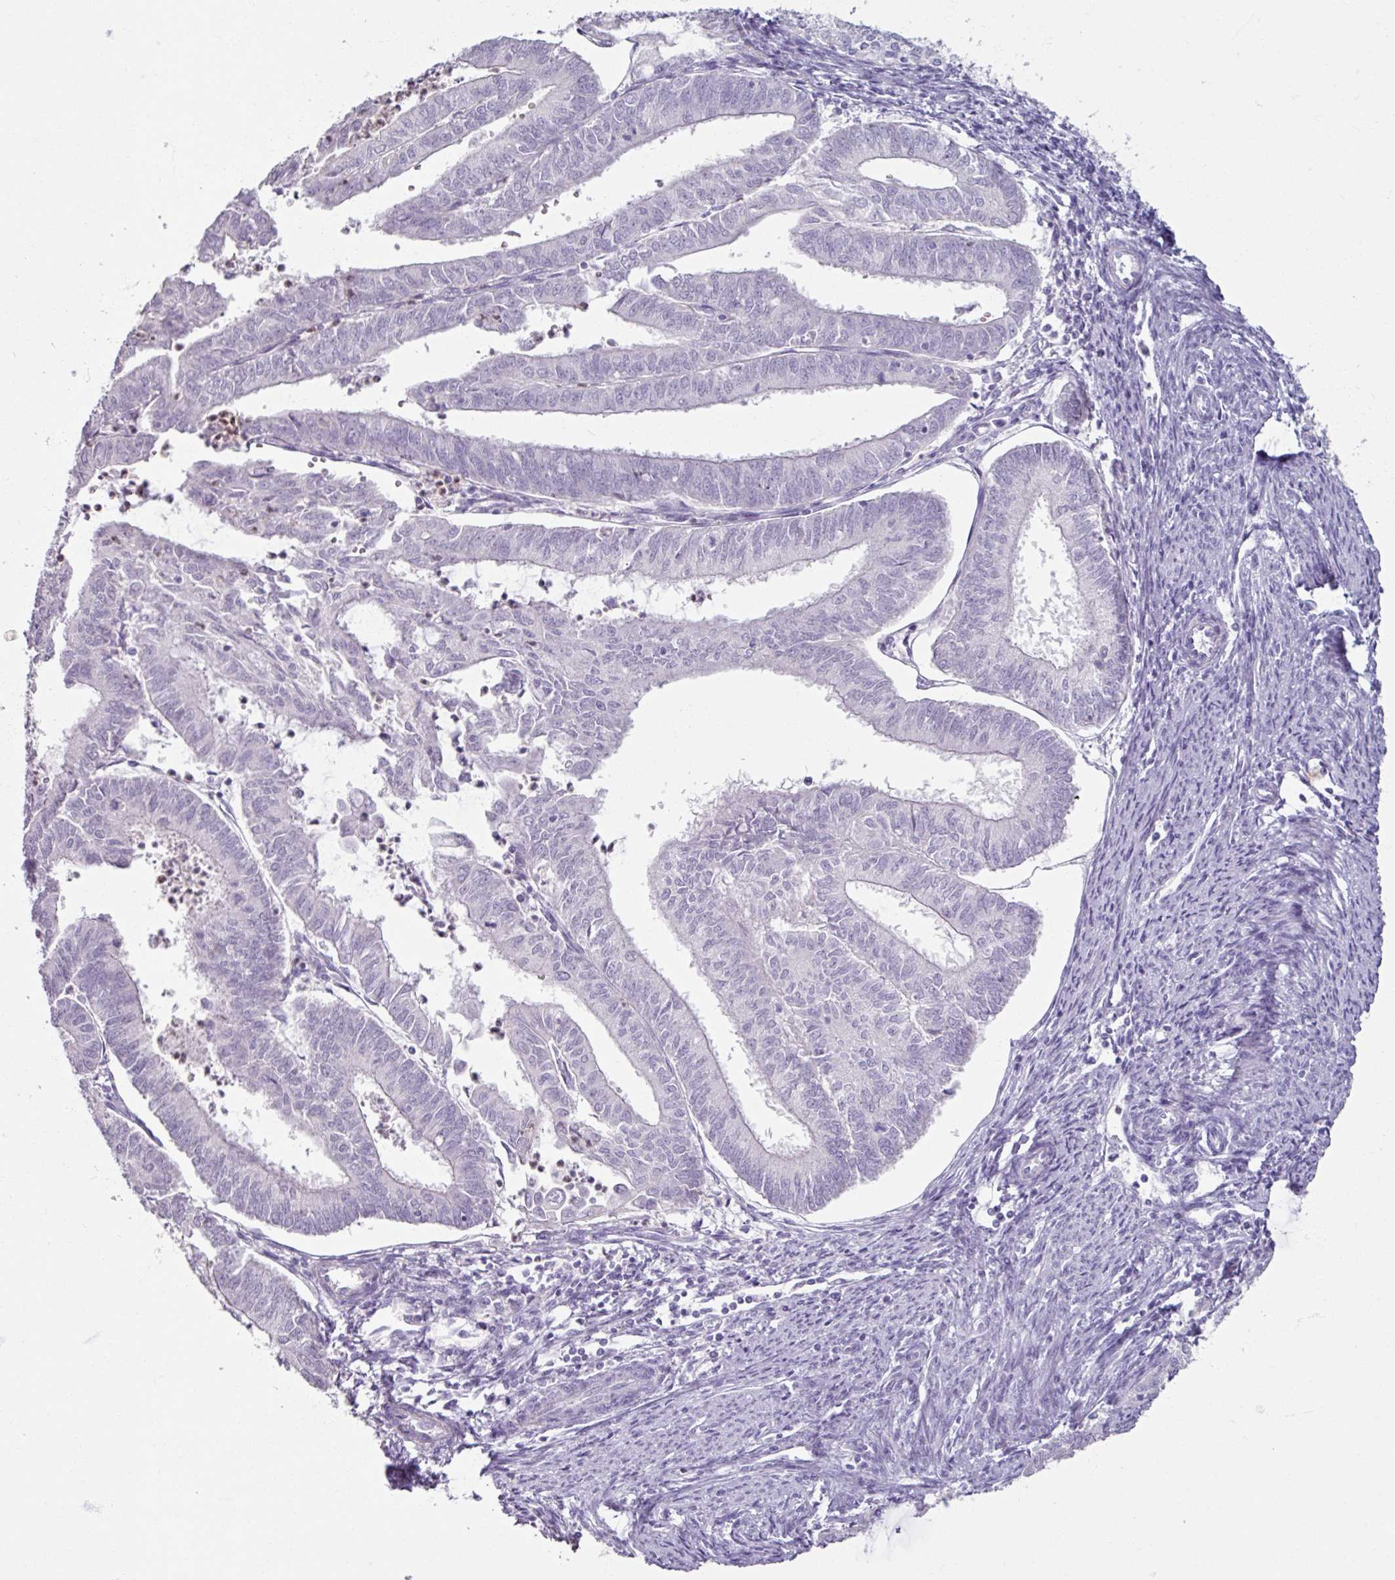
{"staining": {"intensity": "negative", "quantity": "none", "location": "none"}, "tissue": "endometrial cancer", "cell_type": "Tumor cells", "image_type": "cancer", "snomed": [{"axis": "morphology", "description": "Adenocarcinoma, NOS"}, {"axis": "topography", "description": "Endometrium"}], "caption": "Protein analysis of endometrial adenocarcinoma exhibits no significant expression in tumor cells.", "gene": "ARG1", "patient": {"sex": "female", "age": 70}}